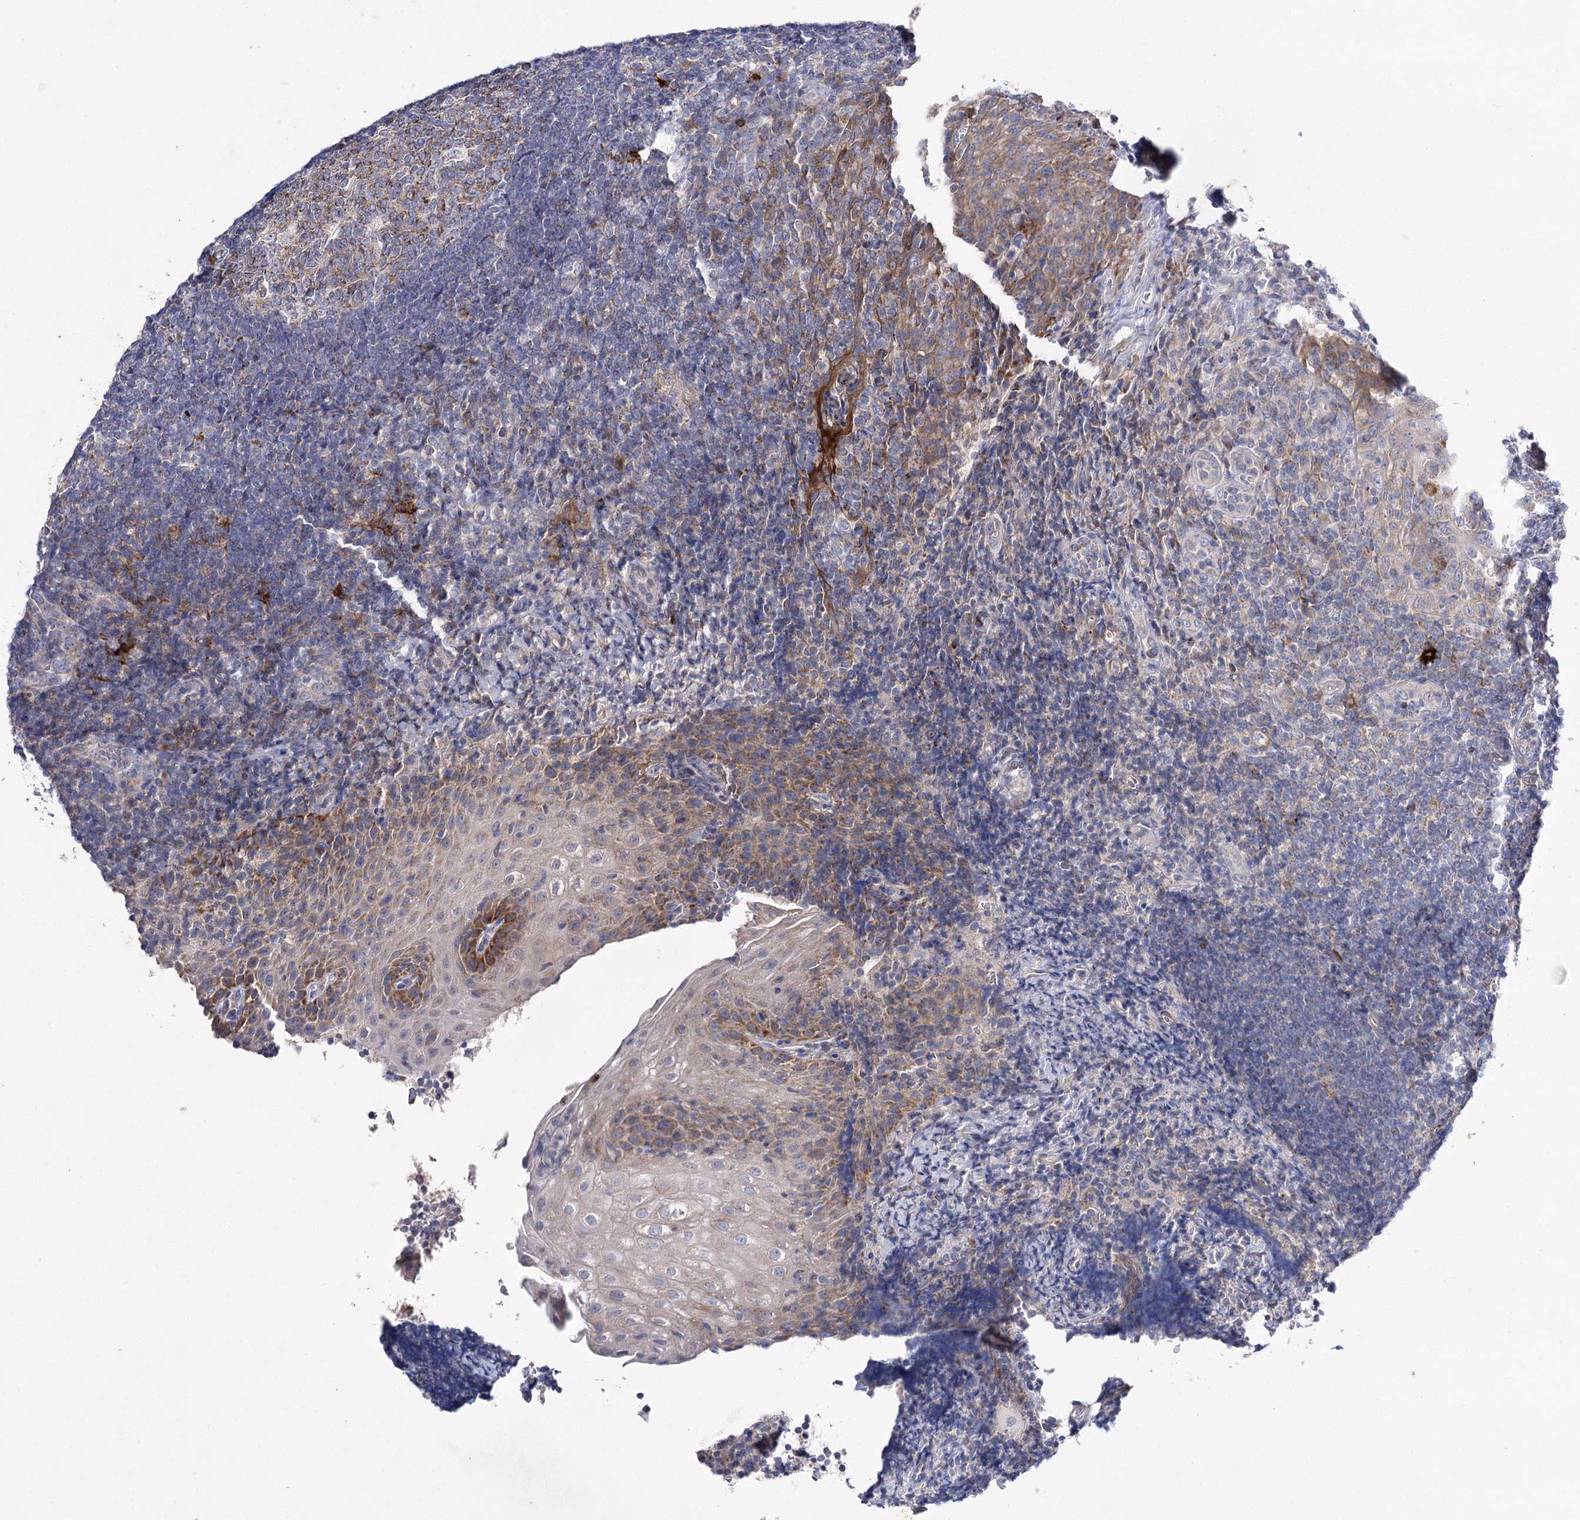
{"staining": {"intensity": "moderate", "quantity": ">75%", "location": "cytoplasmic/membranous"}, "tissue": "tonsil", "cell_type": "Germinal center cells", "image_type": "normal", "snomed": [{"axis": "morphology", "description": "Normal tissue, NOS"}, {"axis": "topography", "description": "Tonsil"}], "caption": "Protein staining of unremarkable tonsil shows moderate cytoplasmic/membranous staining in about >75% of germinal center cells. (Stains: DAB in brown, nuclei in blue, Microscopy: brightfield microscopy at high magnification).", "gene": "COX15", "patient": {"sex": "male", "age": 37}}